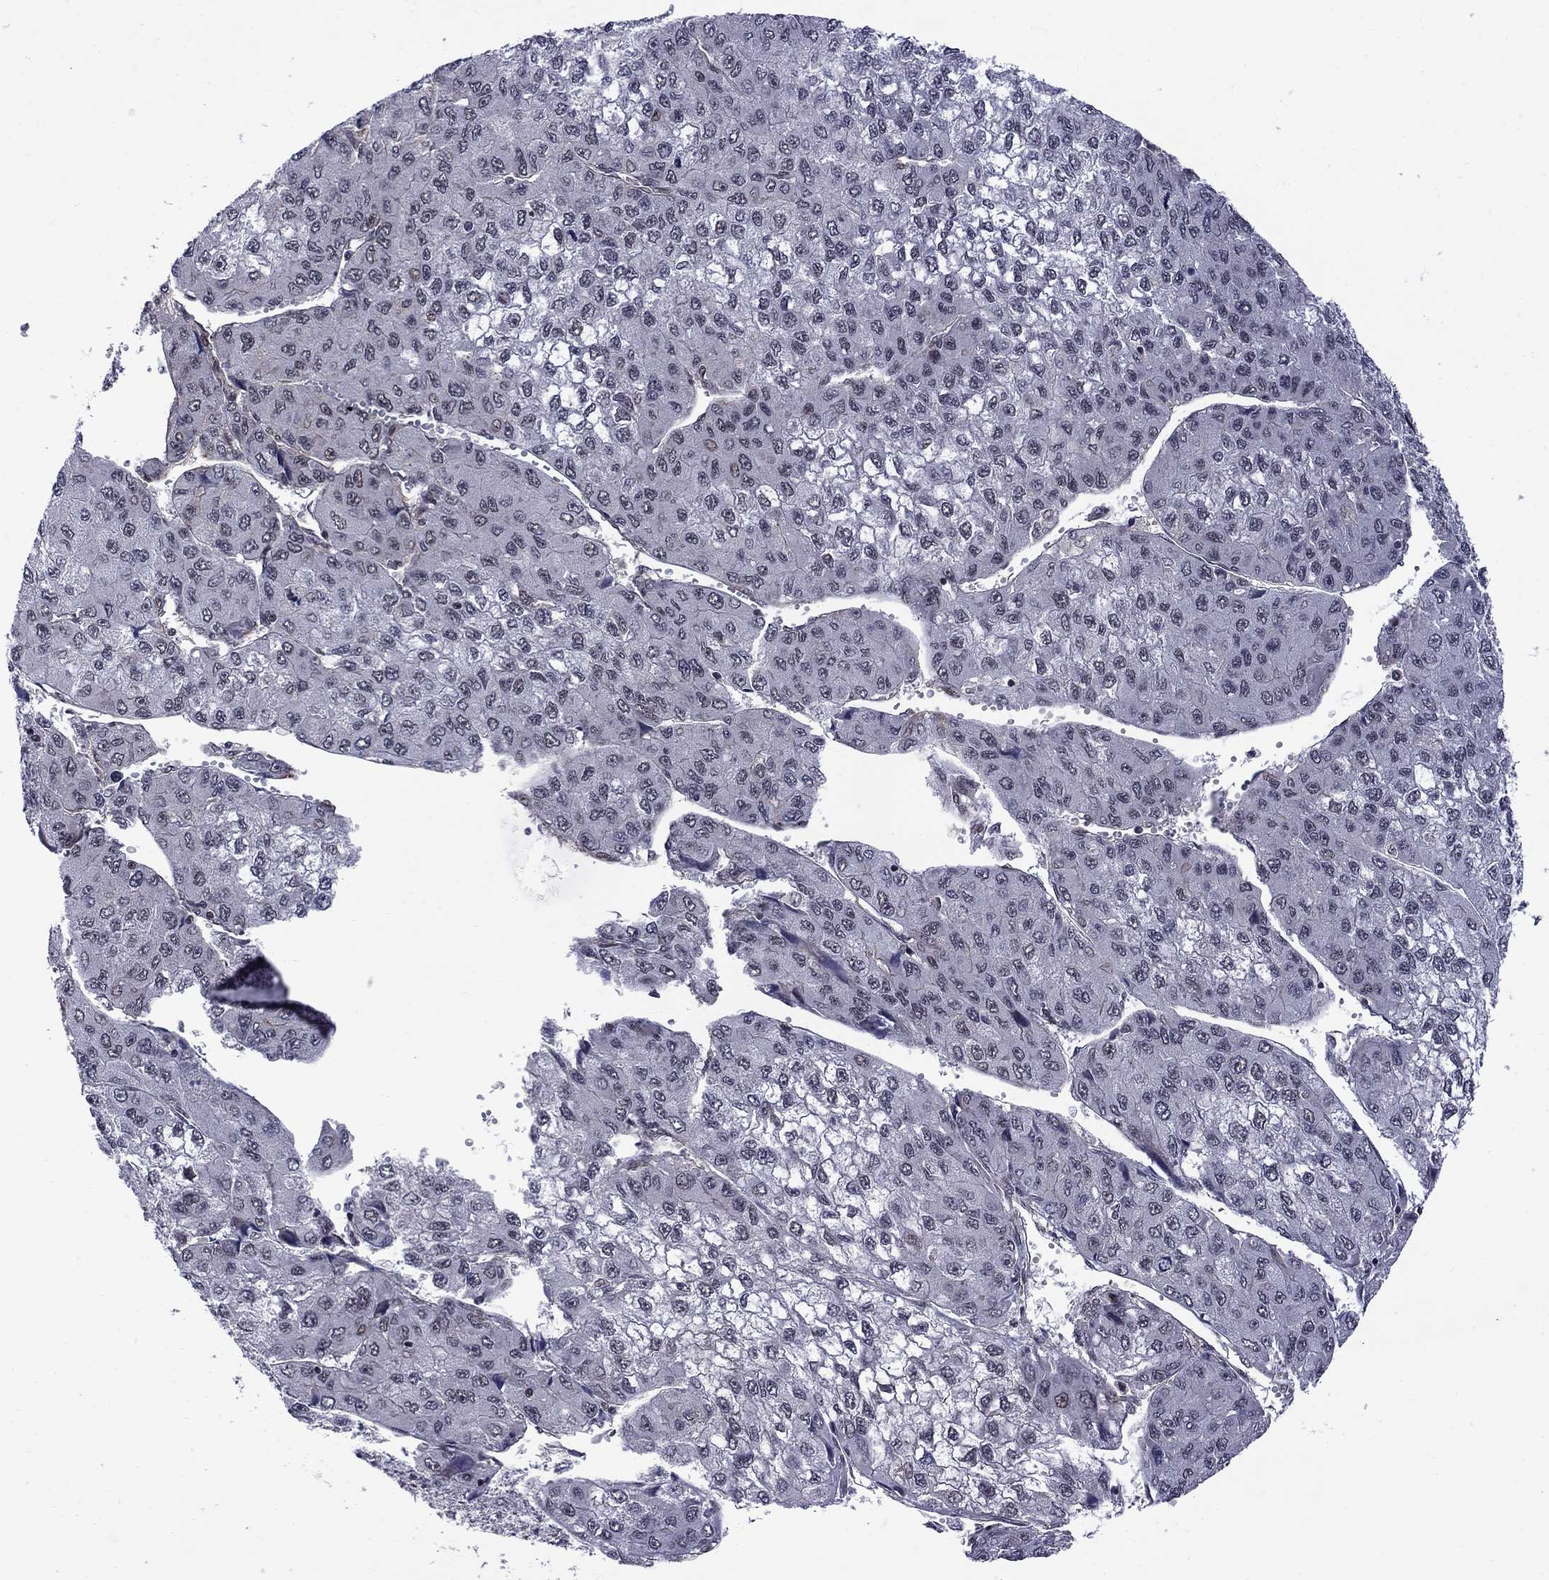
{"staining": {"intensity": "negative", "quantity": "none", "location": "none"}, "tissue": "liver cancer", "cell_type": "Tumor cells", "image_type": "cancer", "snomed": [{"axis": "morphology", "description": "Carcinoma, Hepatocellular, NOS"}, {"axis": "topography", "description": "Liver"}], "caption": "Histopathology image shows no significant protein positivity in tumor cells of hepatocellular carcinoma (liver).", "gene": "BRF1", "patient": {"sex": "female", "age": 66}}